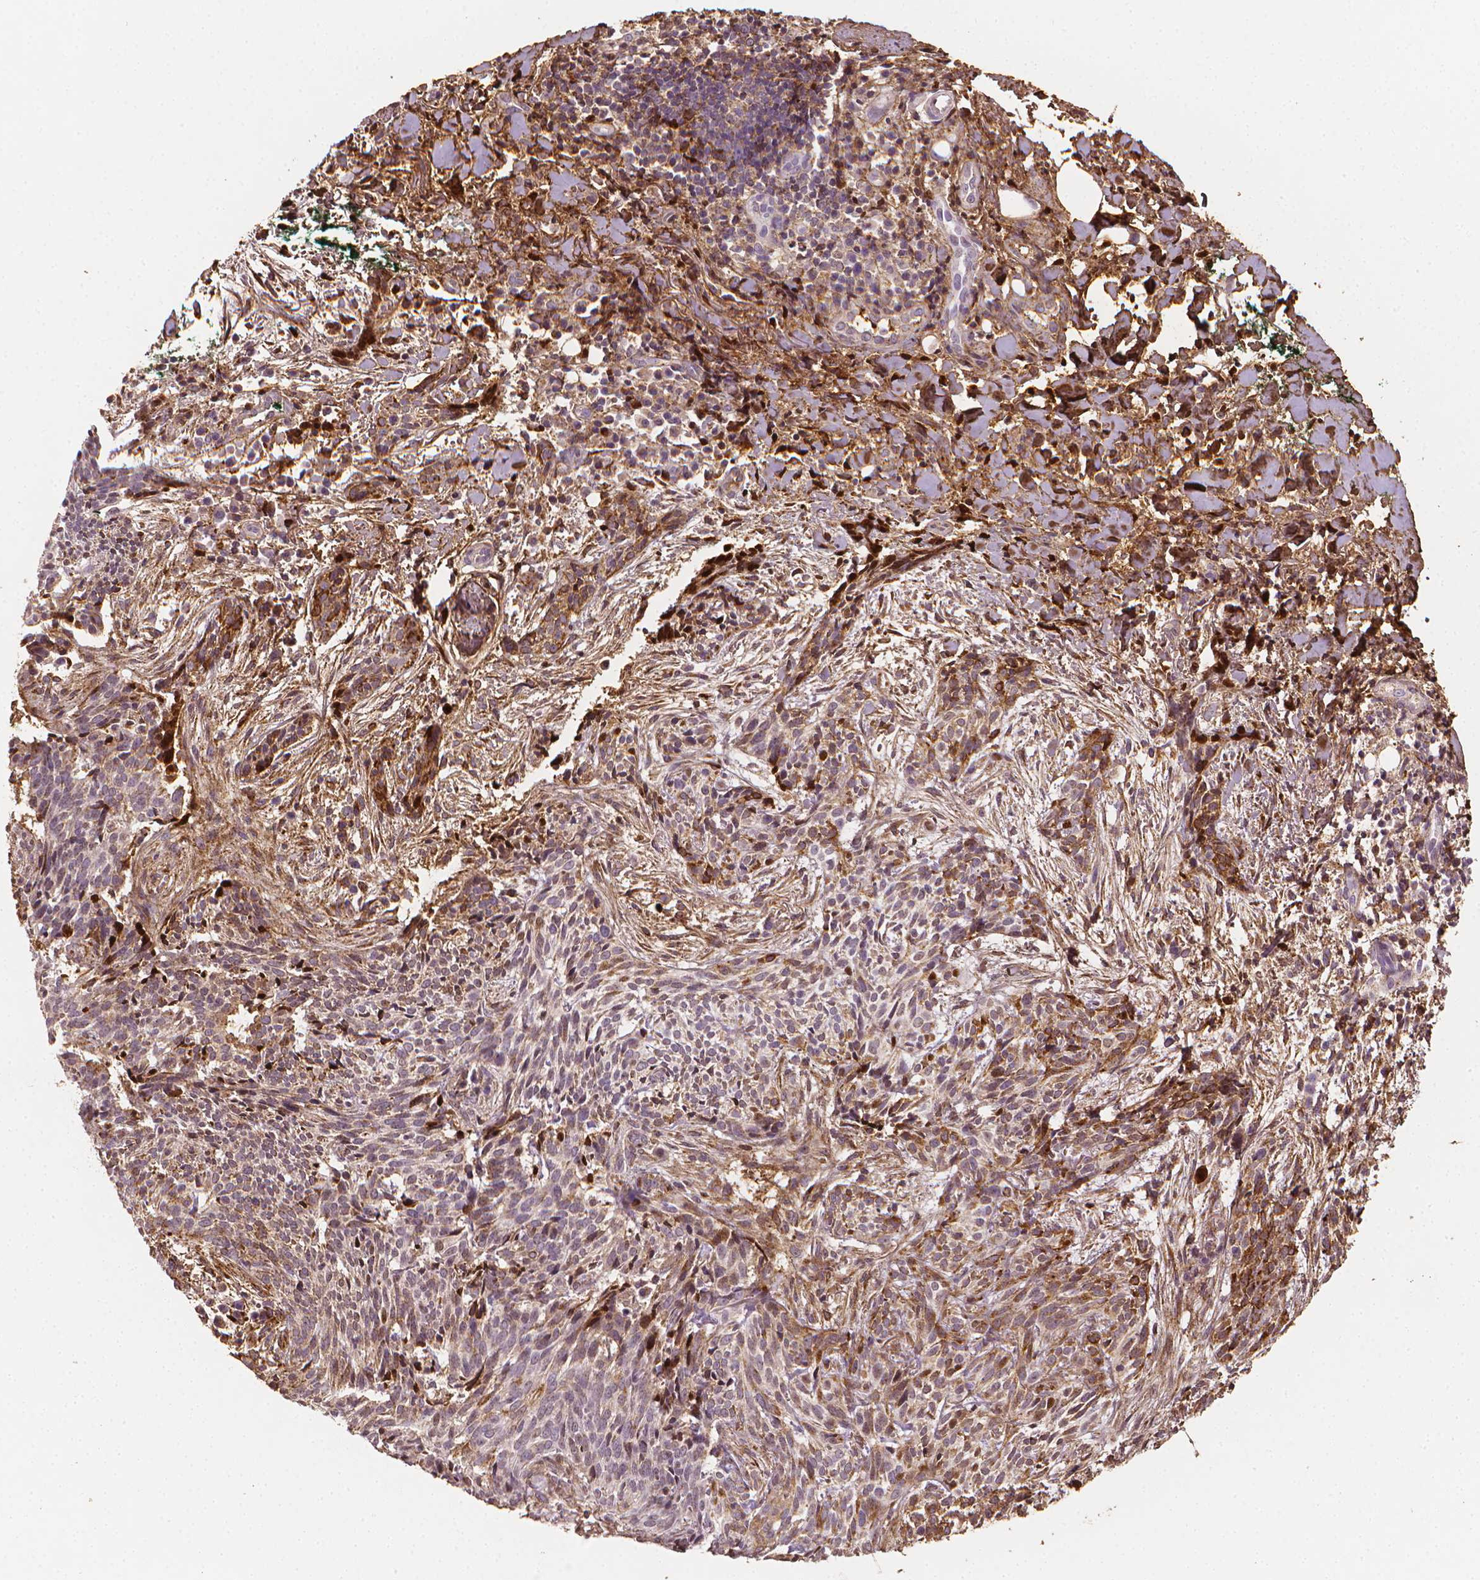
{"staining": {"intensity": "moderate", "quantity": "25%-75%", "location": "cytoplasmic/membranous"}, "tissue": "skin cancer", "cell_type": "Tumor cells", "image_type": "cancer", "snomed": [{"axis": "morphology", "description": "Basal cell carcinoma"}, {"axis": "topography", "description": "Skin"}], "caption": "This micrograph displays basal cell carcinoma (skin) stained with IHC to label a protein in brown. The cytoplasmic/membranous of tumor cells show moderate positivity for the protein. Nuclei are counter-stained blue.", "gene": "DCN", "patient": {"sex": "male", "age": 71}}